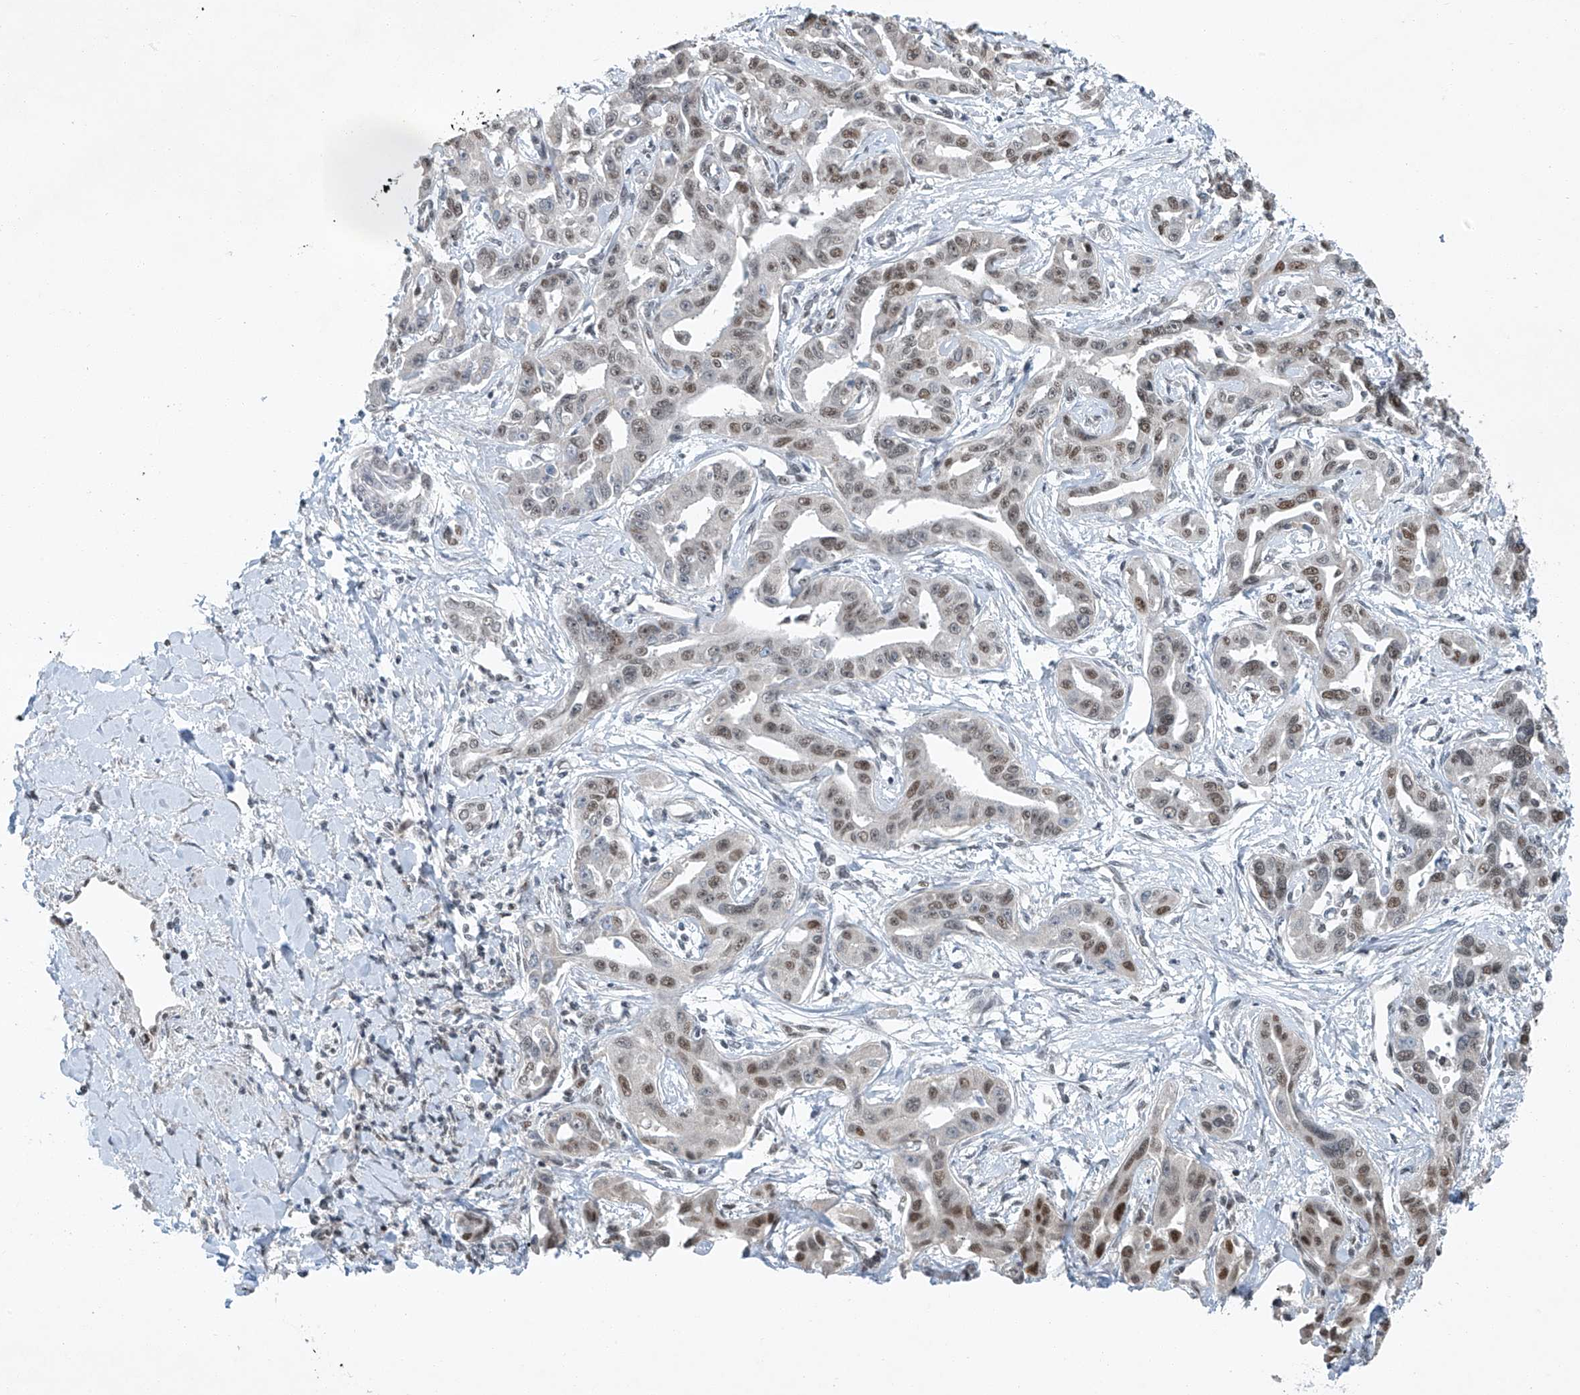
{"staining": {"intensity": "moderate", "quantity": ">75%", "location": "nuclear"}, "tissue": "liver cancer", "cell_type": "Tumor cells", "image_type": "cancer", "snomed": [{"axis": "morphology", "description": "Cholangiocarcinoma"}, {"axis": "topography", "description": "Liver"}], "caption": "Protein analysis of liver cancer tissue shows moderate nuclear expression in approximately >75% of tumor cells.", "gene": "TAF8", "patient": {"sex": "male", "age": 59}}